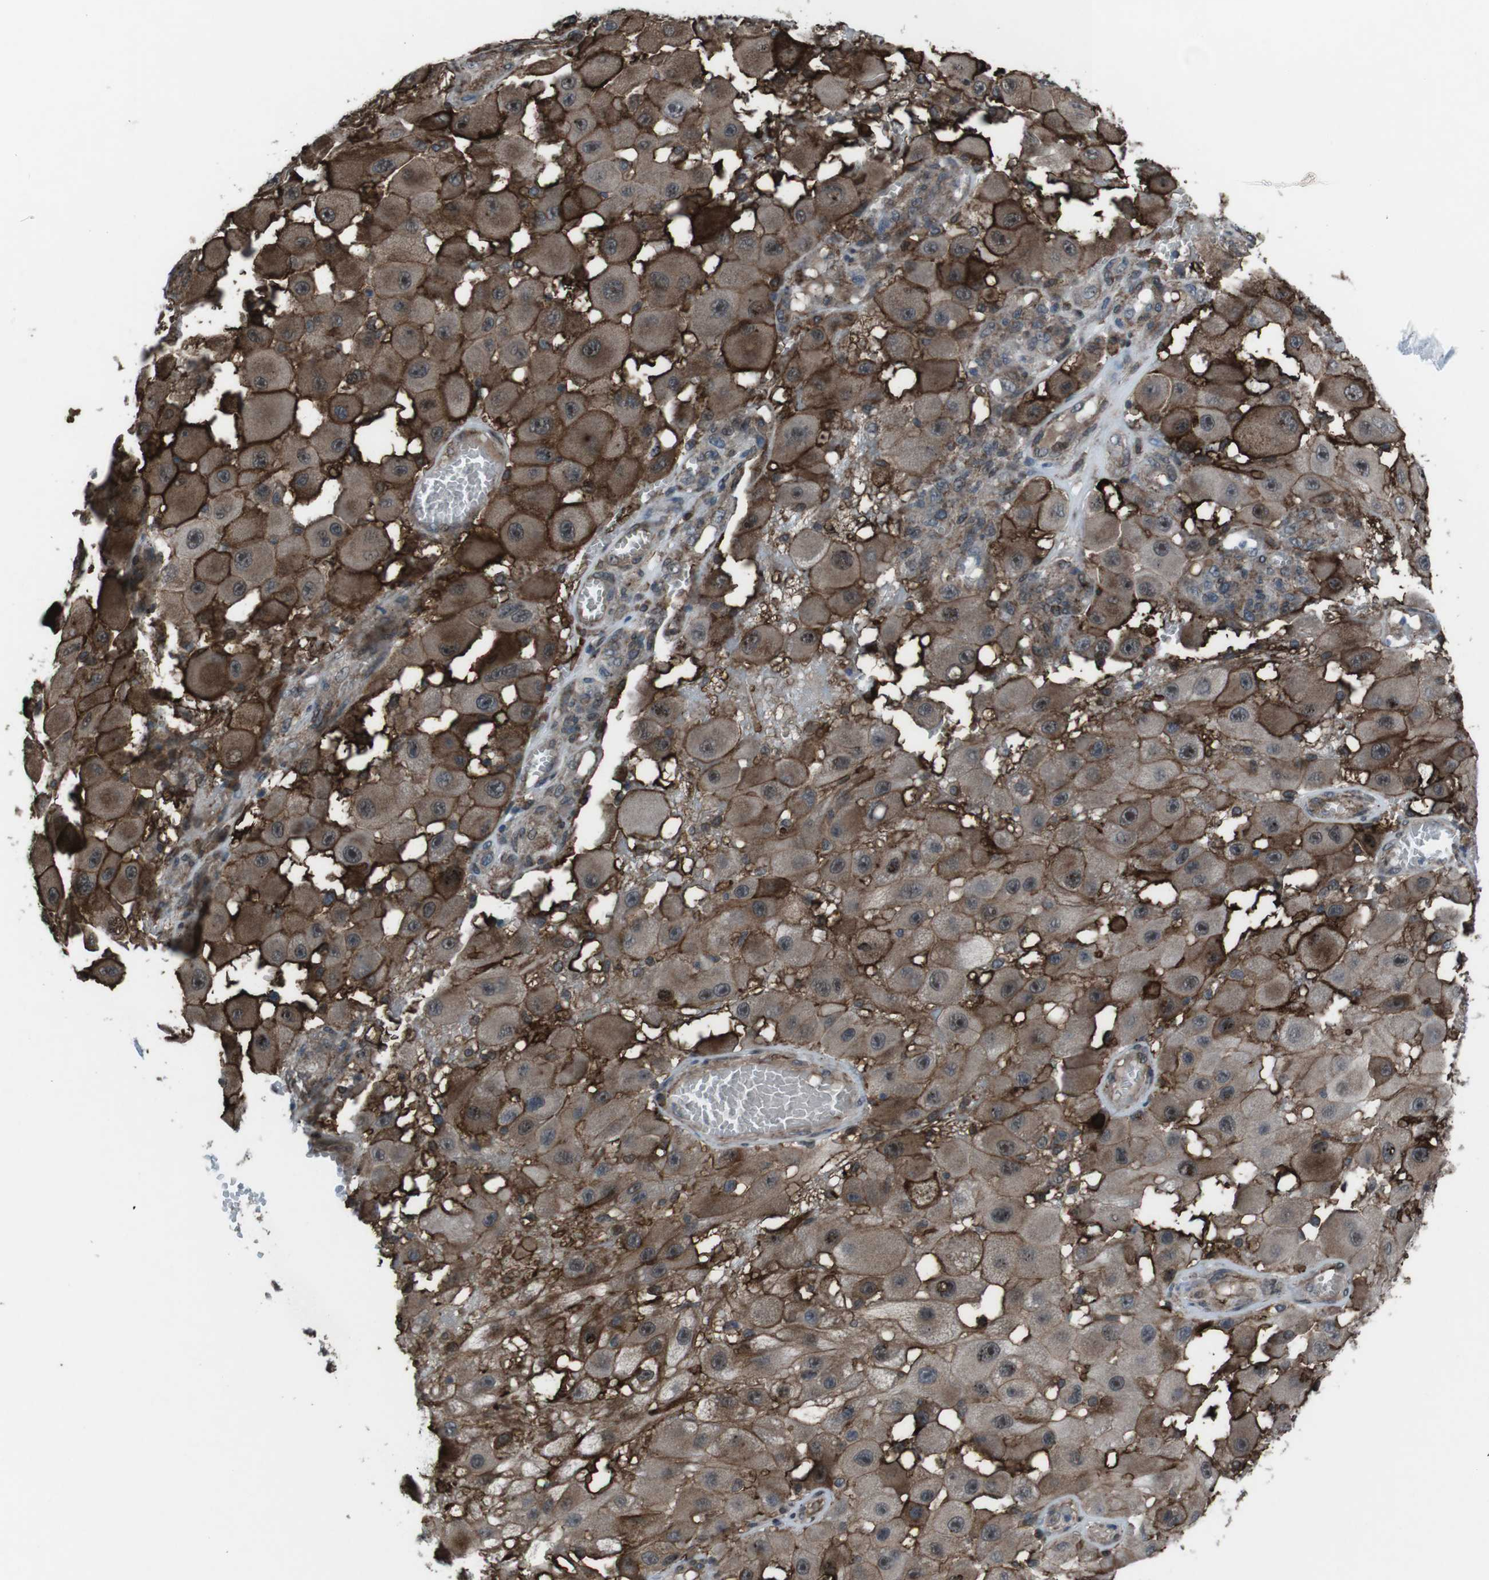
{"staining": {"intensity": "moderate", "quantity": ">75%", "location": "cytoplasmic/membranous"}, "tissue": "melanoma", "cell_type": "Tumor cells", "image_type": "cancer", "snomed": [{"axis": "morphology", "description": "Malignant melanoma, NOS"}, {"axis": "topography", "description": "Skin"}], "caption": "A brown stain labels moderate cytoplasmic/membranous staining of a protein in melanoma tumor cells.", "gene": "GDF10", "patient": {"sex": "female", "age": 81}}